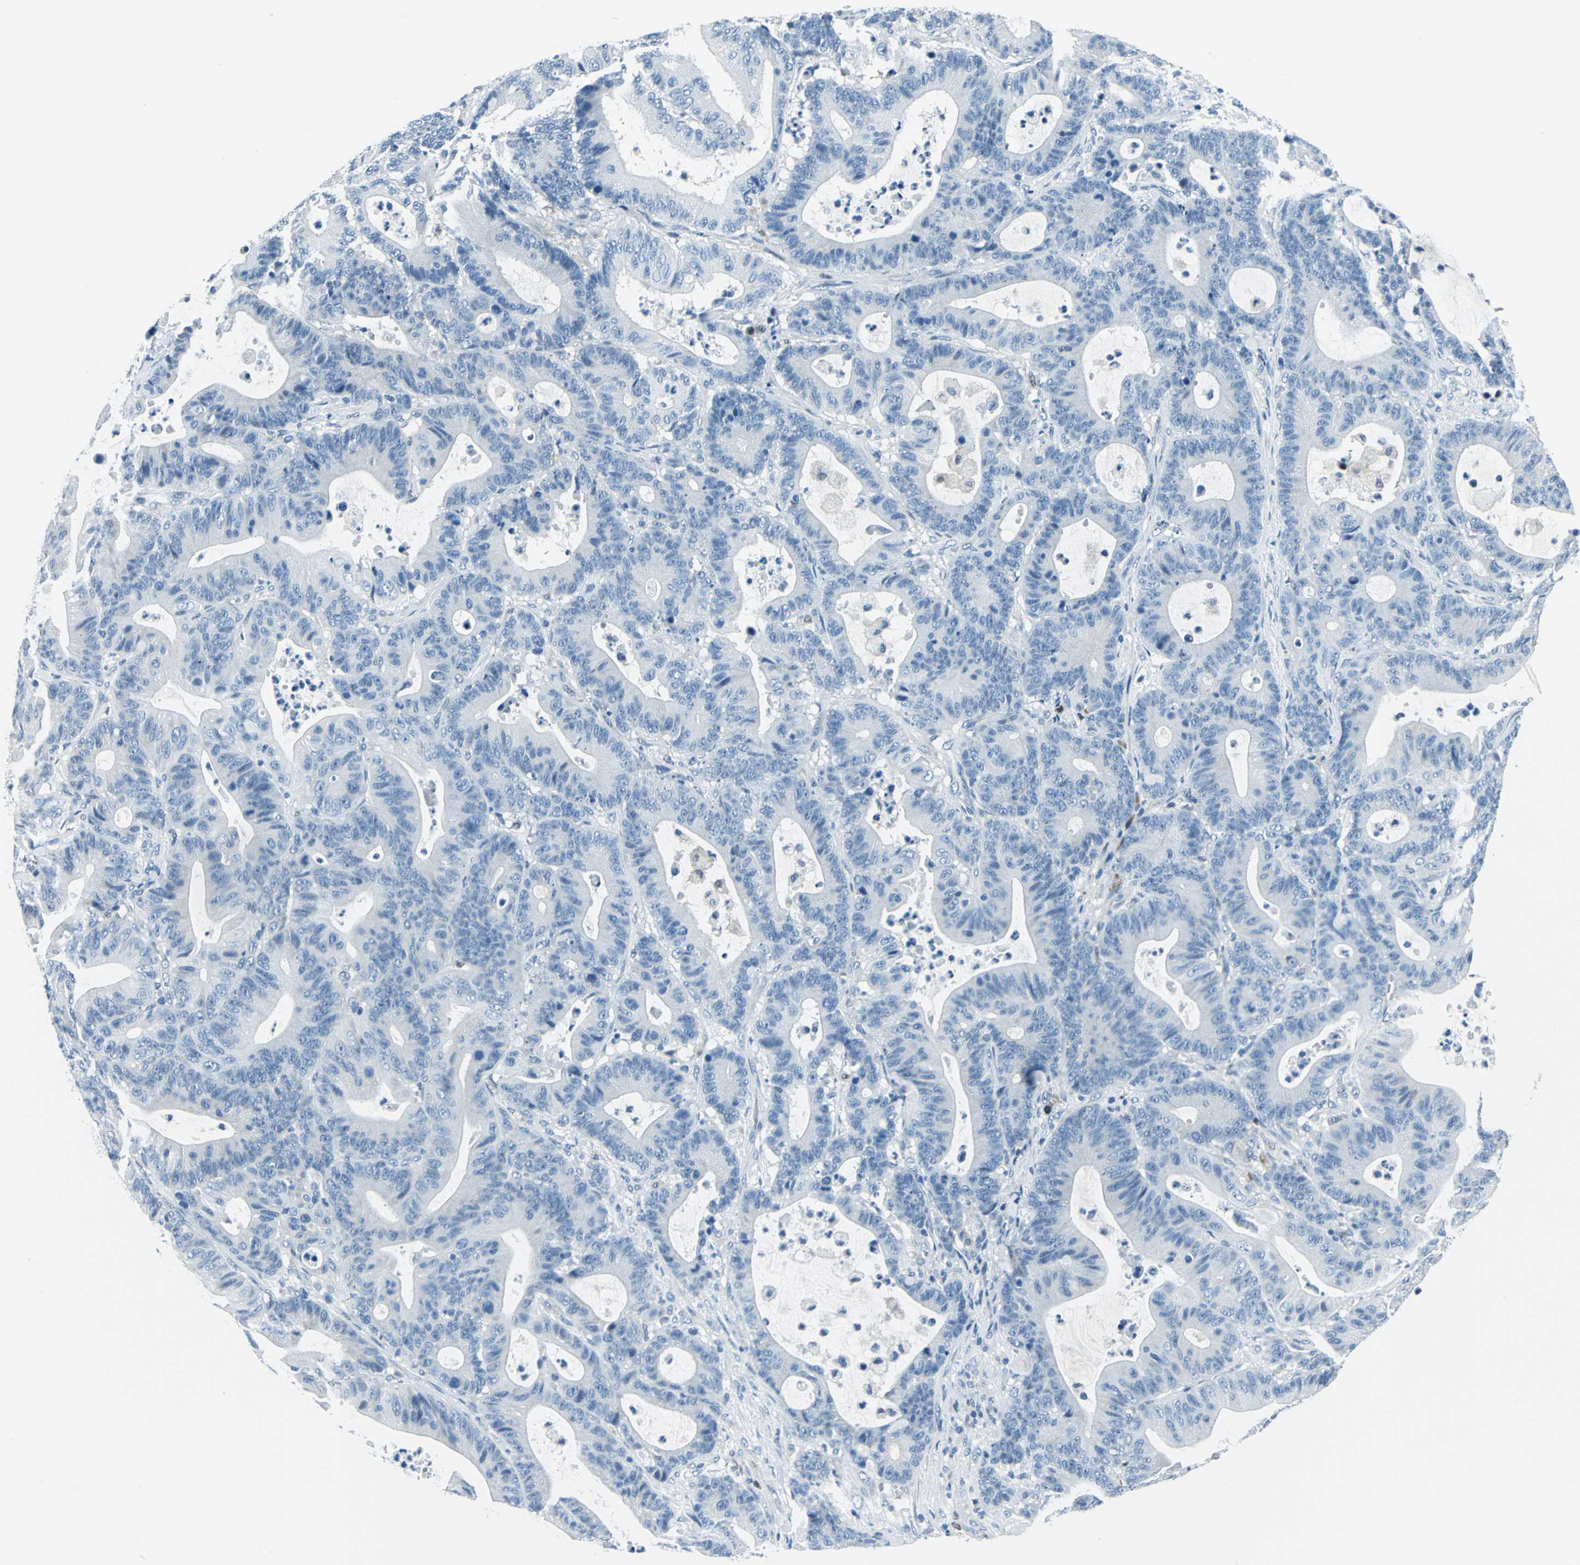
{"staining": {"intensity": "negative", "quantity": "none", "location": "none"}, "tissue": "colorectal cancer", "cell_type": "Tumor cells", "image_type": "cancer", "snomed": [{"axis": "morphology", "description": "Adenocarcinoma, NOS"}, {"axis": "topography", "description": "Colon"}], "caption": "Photomicrograph shows no protein positivity in tumor cells of adenocarcinoma (colorectal) tissue.", "gene": "AKR1A1", "patient": {"sex": "female", "age": 84}}